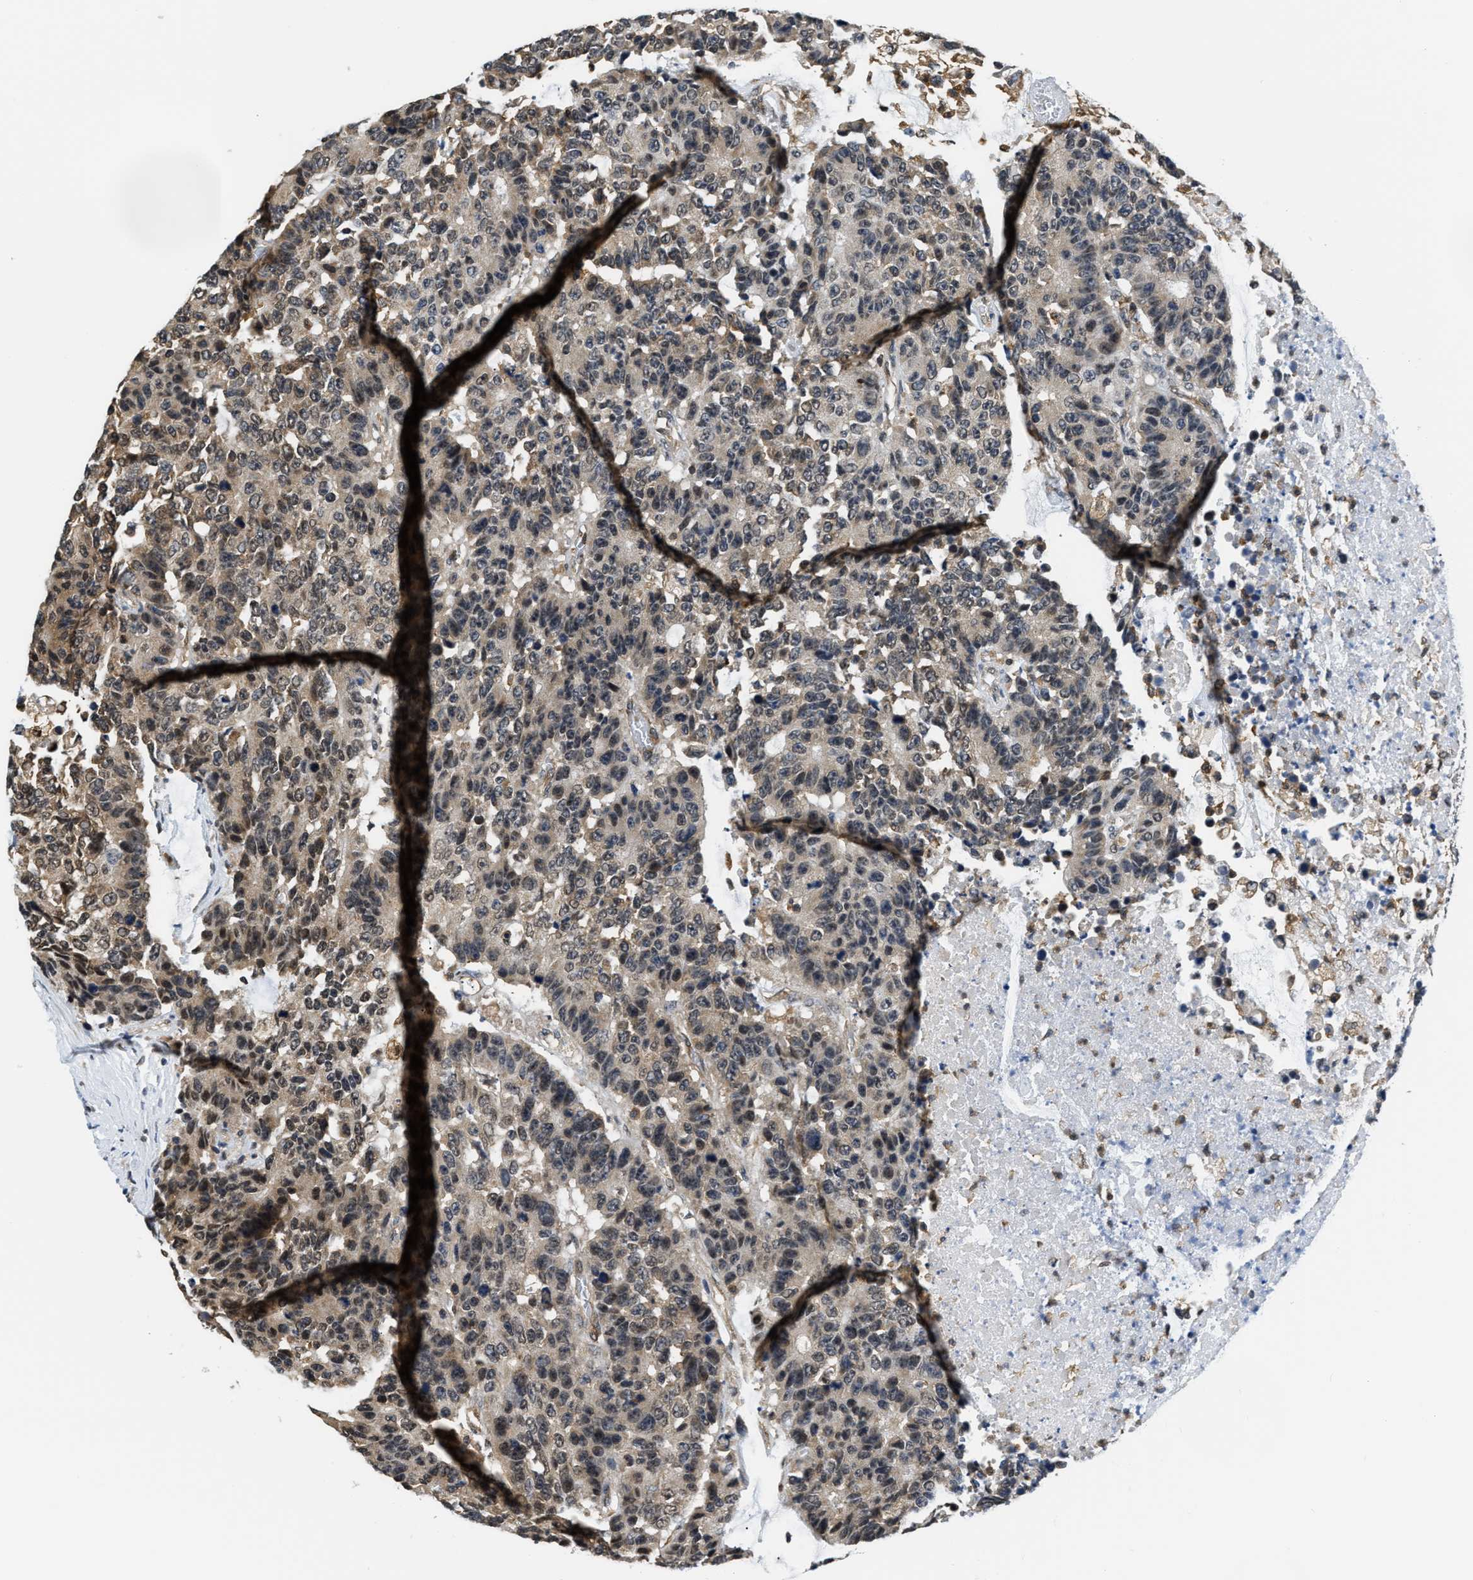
{"staining": {"intensity": "weak", "quantity": ">75%", "location": "cytoplasmic/membranous,nuclear"}, "tissue": "colorectal cancer", "cell_type": "Tumor cells", "image_type": "cancer", "snomed": [{"axis": "morphology", "description": "Adenocarcinoma, NOS"}, {"axis": "topography", "description": "Colon"}], "caption": "Colorectal adenocarcinoma stained for a protein (brown) demonstrates weak cytoplasmic/membranous and nuclear positive staining in about >75% of tumor cells.", "gene": "STK10", "patient": {"sex": "female", "age": 86}}